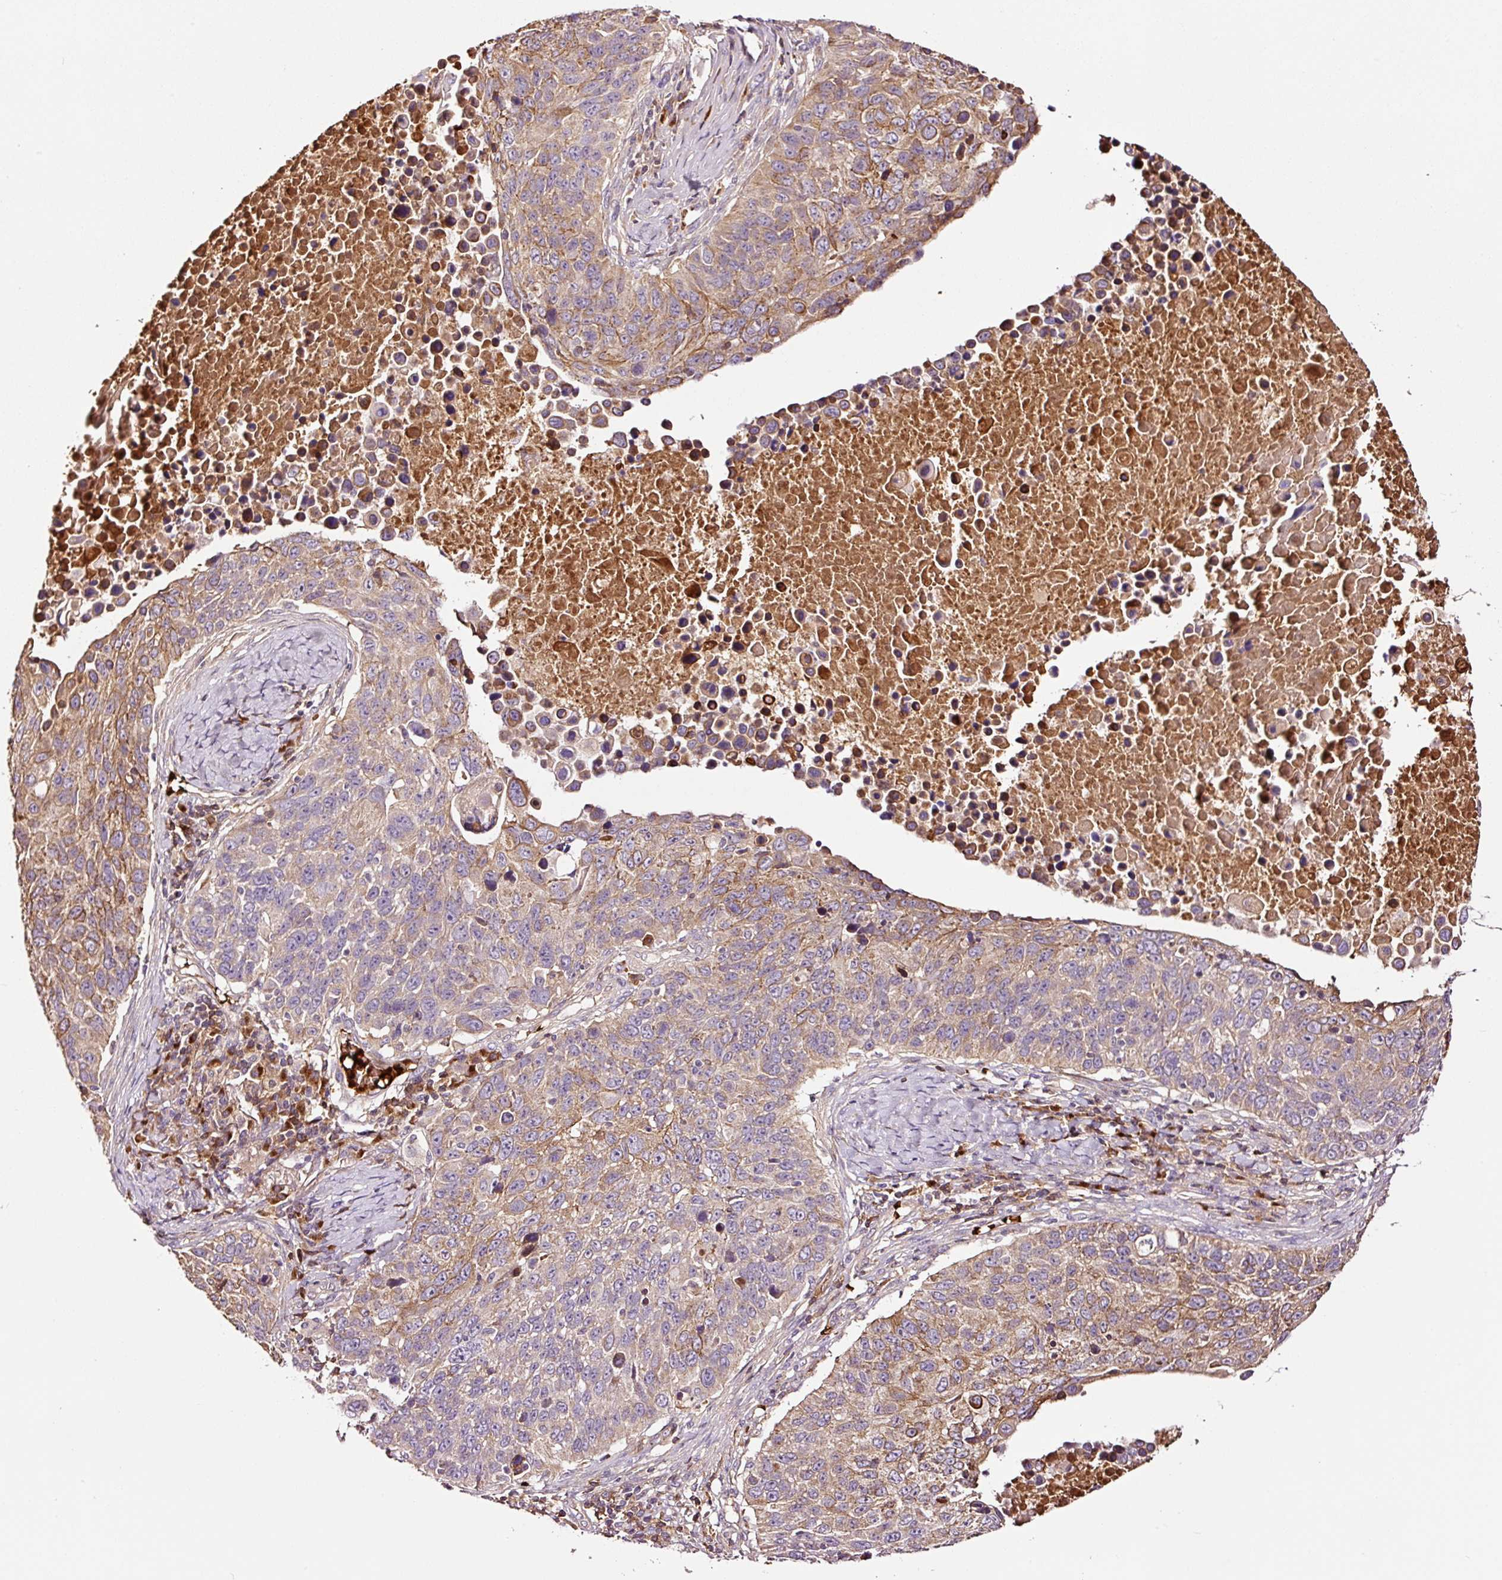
{"staining": {"intensity": "moderate", "quantity": "25%-75%", "location": "cytoplasmic/membranous"}, "tissue": "lung cancer", "cell_type": "Tumor cells", "image_type": "cancer", "snomed": [{"axis": "morphology", "description": "Normal tissue, NOS"}, {"axis": "morphology", "description": "Squamous cell carcinoma, NOS"}, {"axis": "topography", "description": "Lymph node"}, {"axis": "topography", "description": "Lung"}], "caption": "DAB (3,3'-diaminobenzidine) immunohistochemical staining of human lung squamous cell carcinoma demonstrates moderate cytoplasmic/membranous protein expression in approximately 25%-75% of tumor cells.", "gene": "PGLYRP2", "patient": {"sex": "male", "age": 66}}